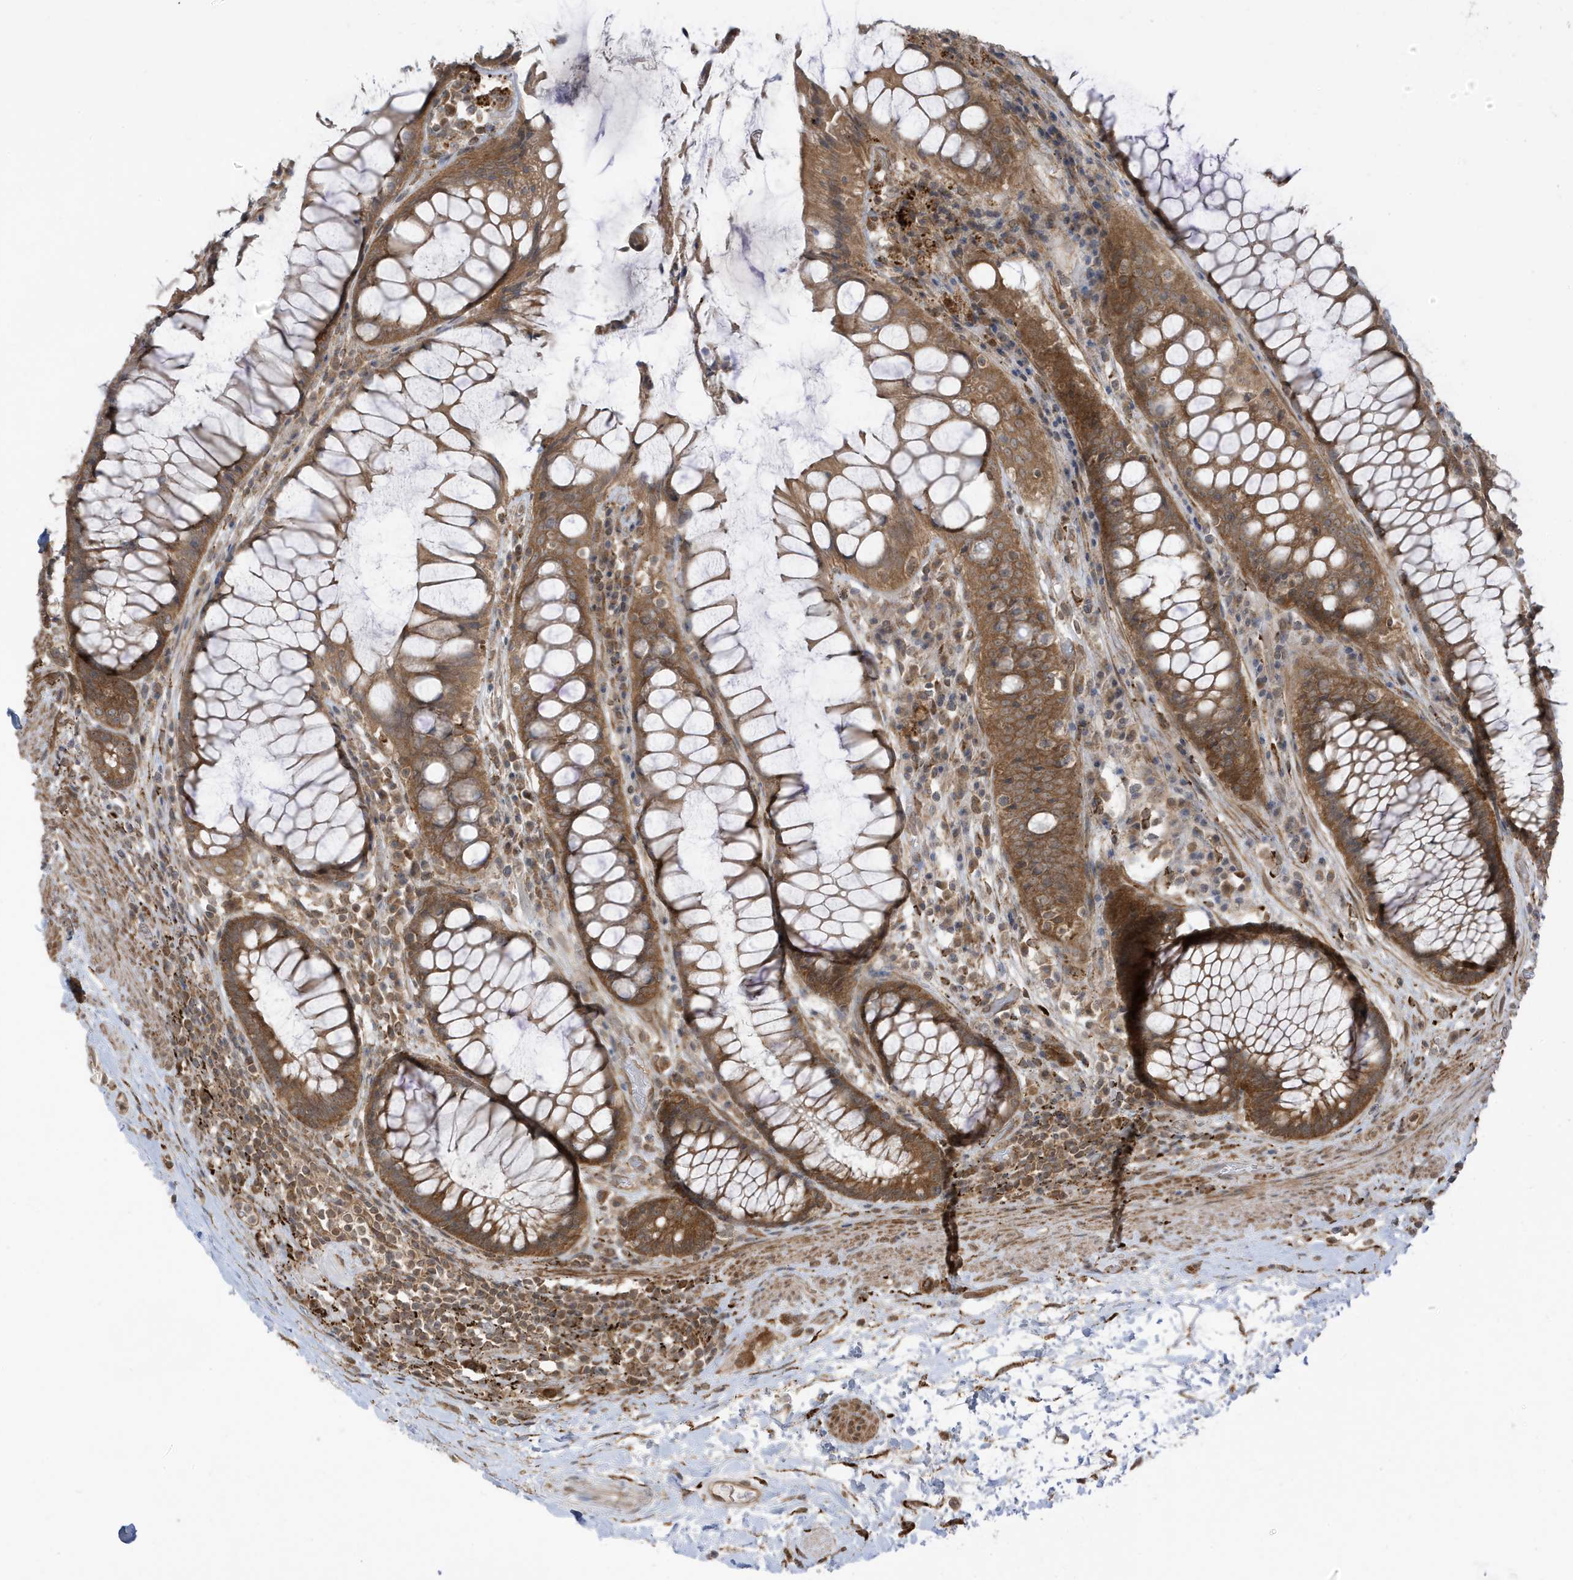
{"staining": {"intensity": "strong", "quantity": ">75%", "location": "cytoplasmic/membranous"}, "tissue": "rectum", "cell_type": "Glandular cells", "image_type": "normal", "snomed": [{"axis": "morphology", "description": "Normal tissue, NOS"}, {"axis": "topography", "description": "Rectum"}], "caption": "Strong cytoplasmic/membranous protein staining is identified in about >75% of glandular cells in rectum. The staining is performed using DAB brown chromogen to label protein expression. The nuclei are counter-stained blue using hematoxylin.", "gene": "DHX36", "patient": {"sex": "male", "age": 64}}